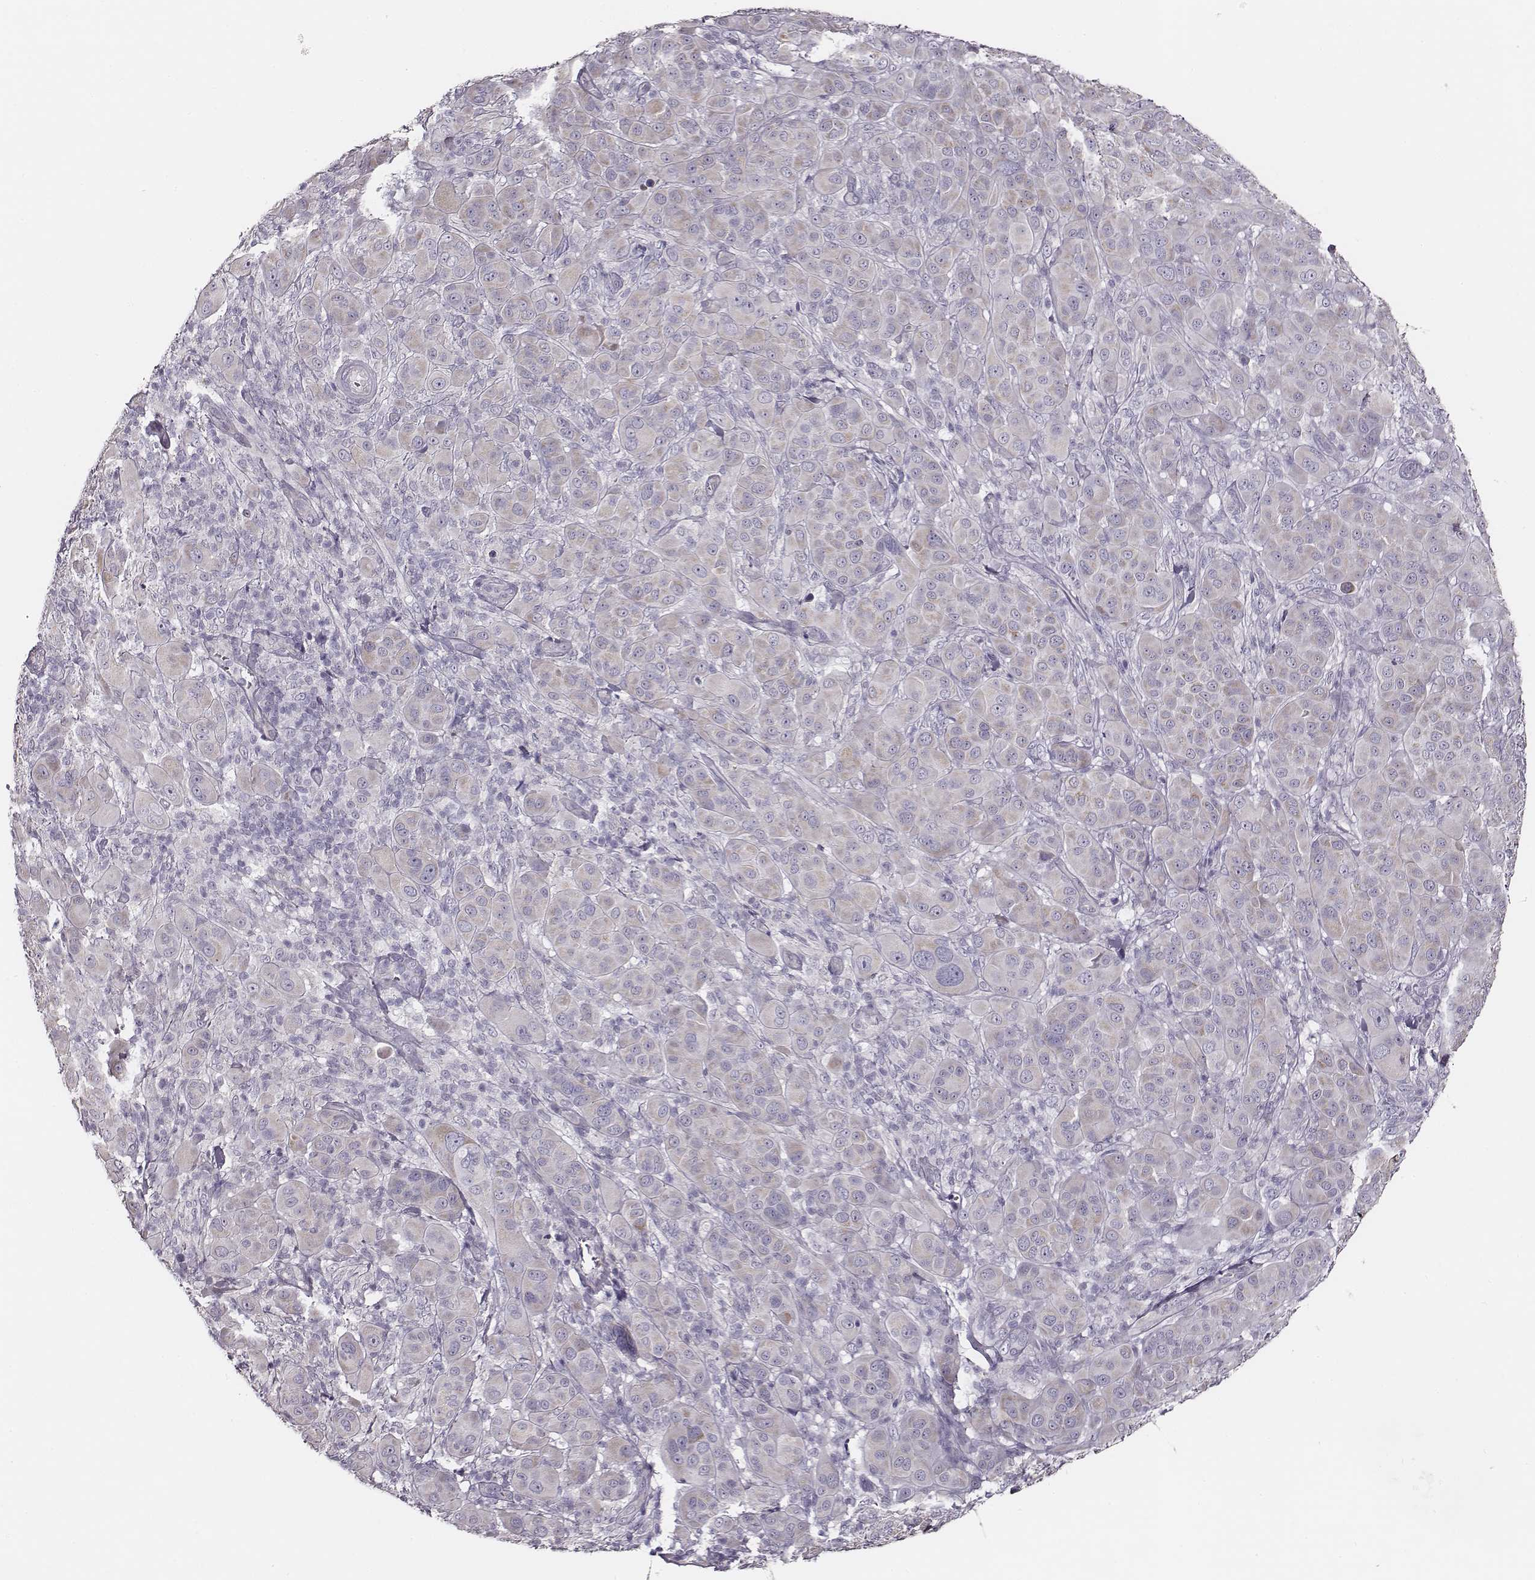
{"staining": {"intensity": "negative", "quantity": "none", "location": "none"}, "tissue": "melanoma", "cell_type": "Tumor cells", "image_type": "cancer", "snomed": [{"axis": "morphology", "description": "Malignant melanoma, NOS"}, {"axis": "topography", "description": "Skin"}], "caption": "IHC image of human melanoma stained for a protein (brown), which exhibits no expression in tumor cells.", "gene": "UBL4B", "patient": {"sex": "female", "age": 87}}